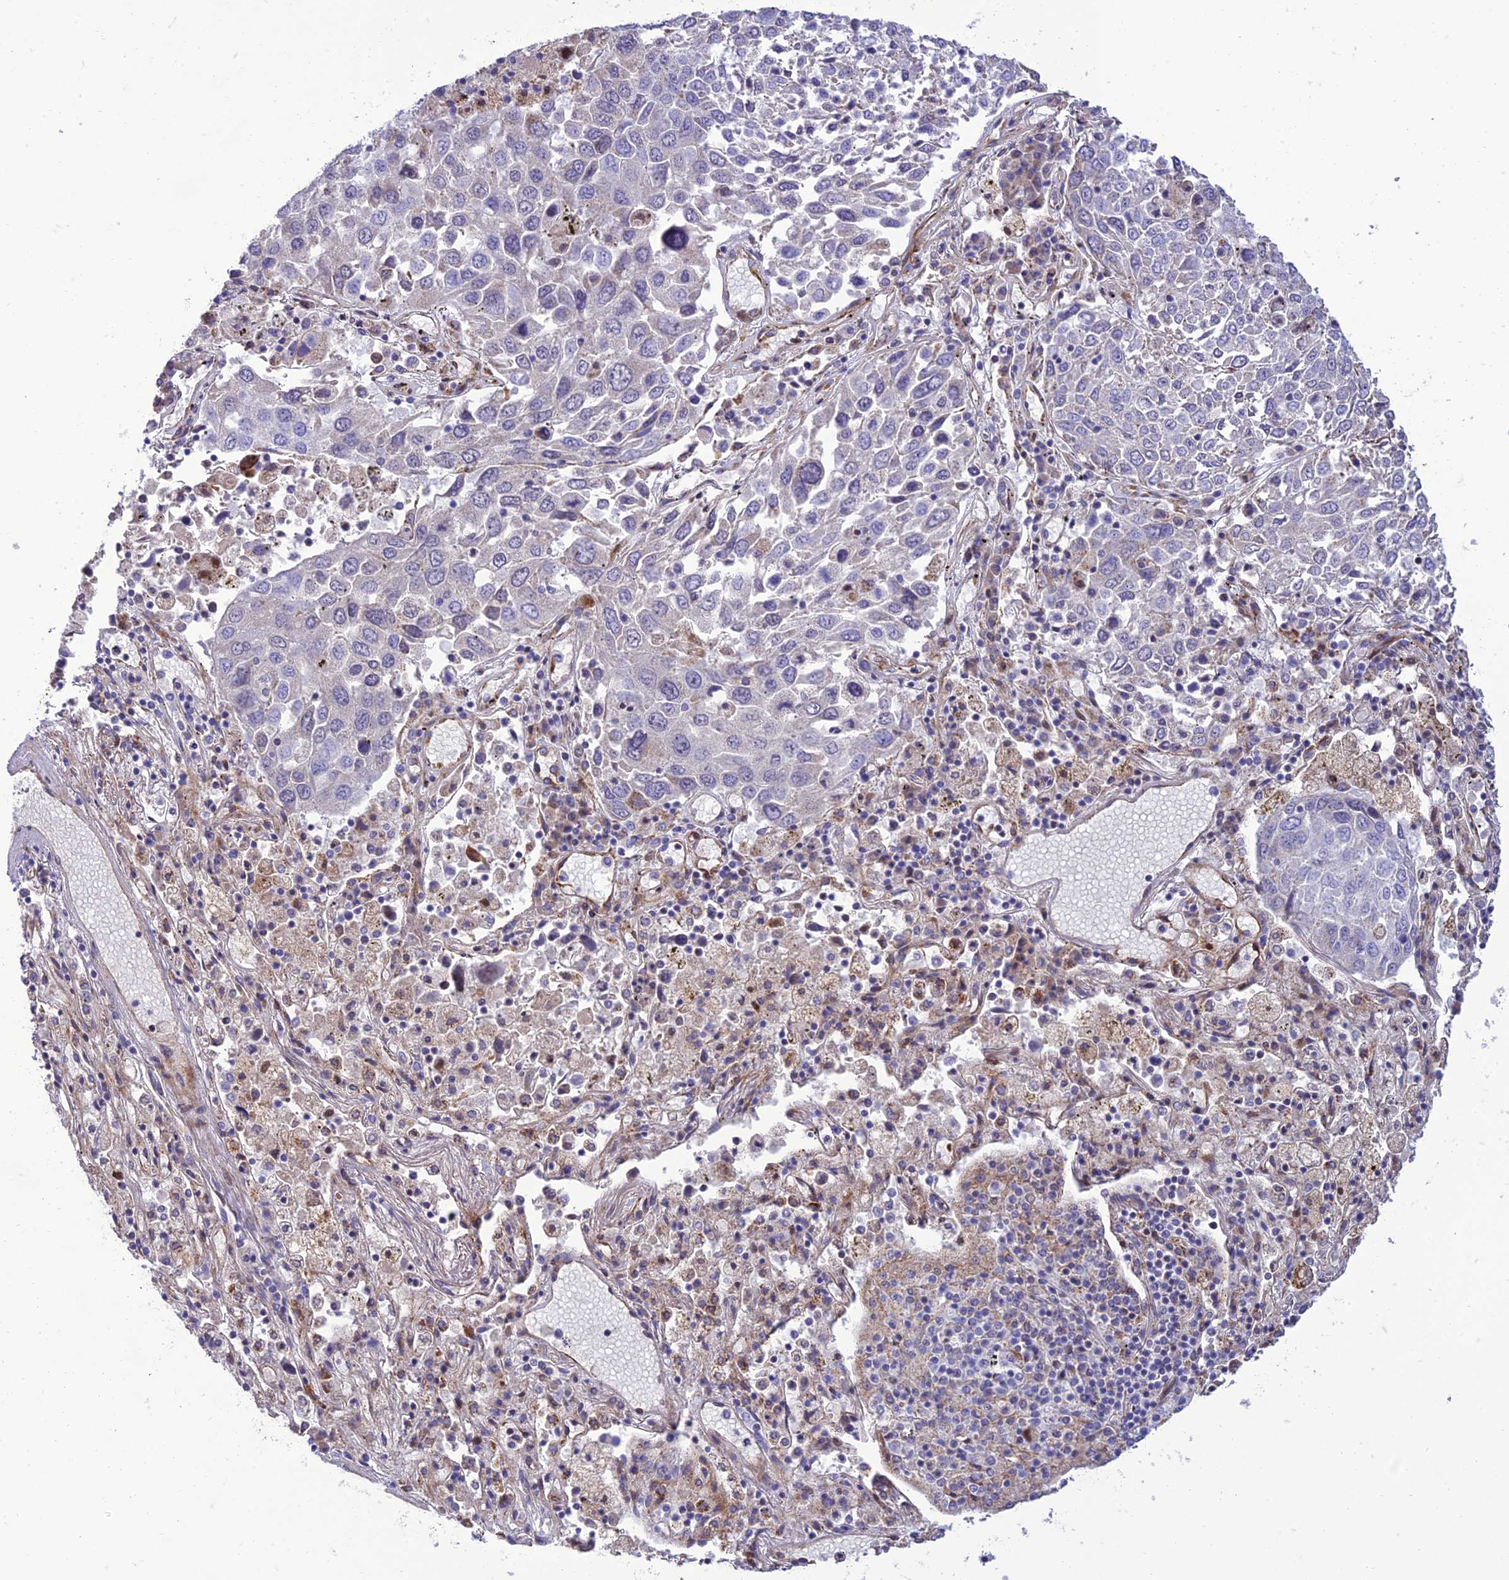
{"staining": {"intensity": "negative", "quantity": "none", "location": "none"}, "tissue": "lung cancer", "cell_type": "Tumor cells", "image_type": "cancer", "snomed": [{"axis": "morphology", "description": "Squamous cell carcinoma, NOS"}, {"axis": "topography", "description": "Lung"}], "caption": "Tumor cells are negative for brown protein staining in lung cancer. The staining was performed using DAB (3,3'-diaminobenzidine) to visualize the protein expression in brown, while the nuclei were stained in blue with hematoxylin (Magnification: 20x).", "gene": "SEL1L3", "patient": {"sex": "male", "age": 65}}